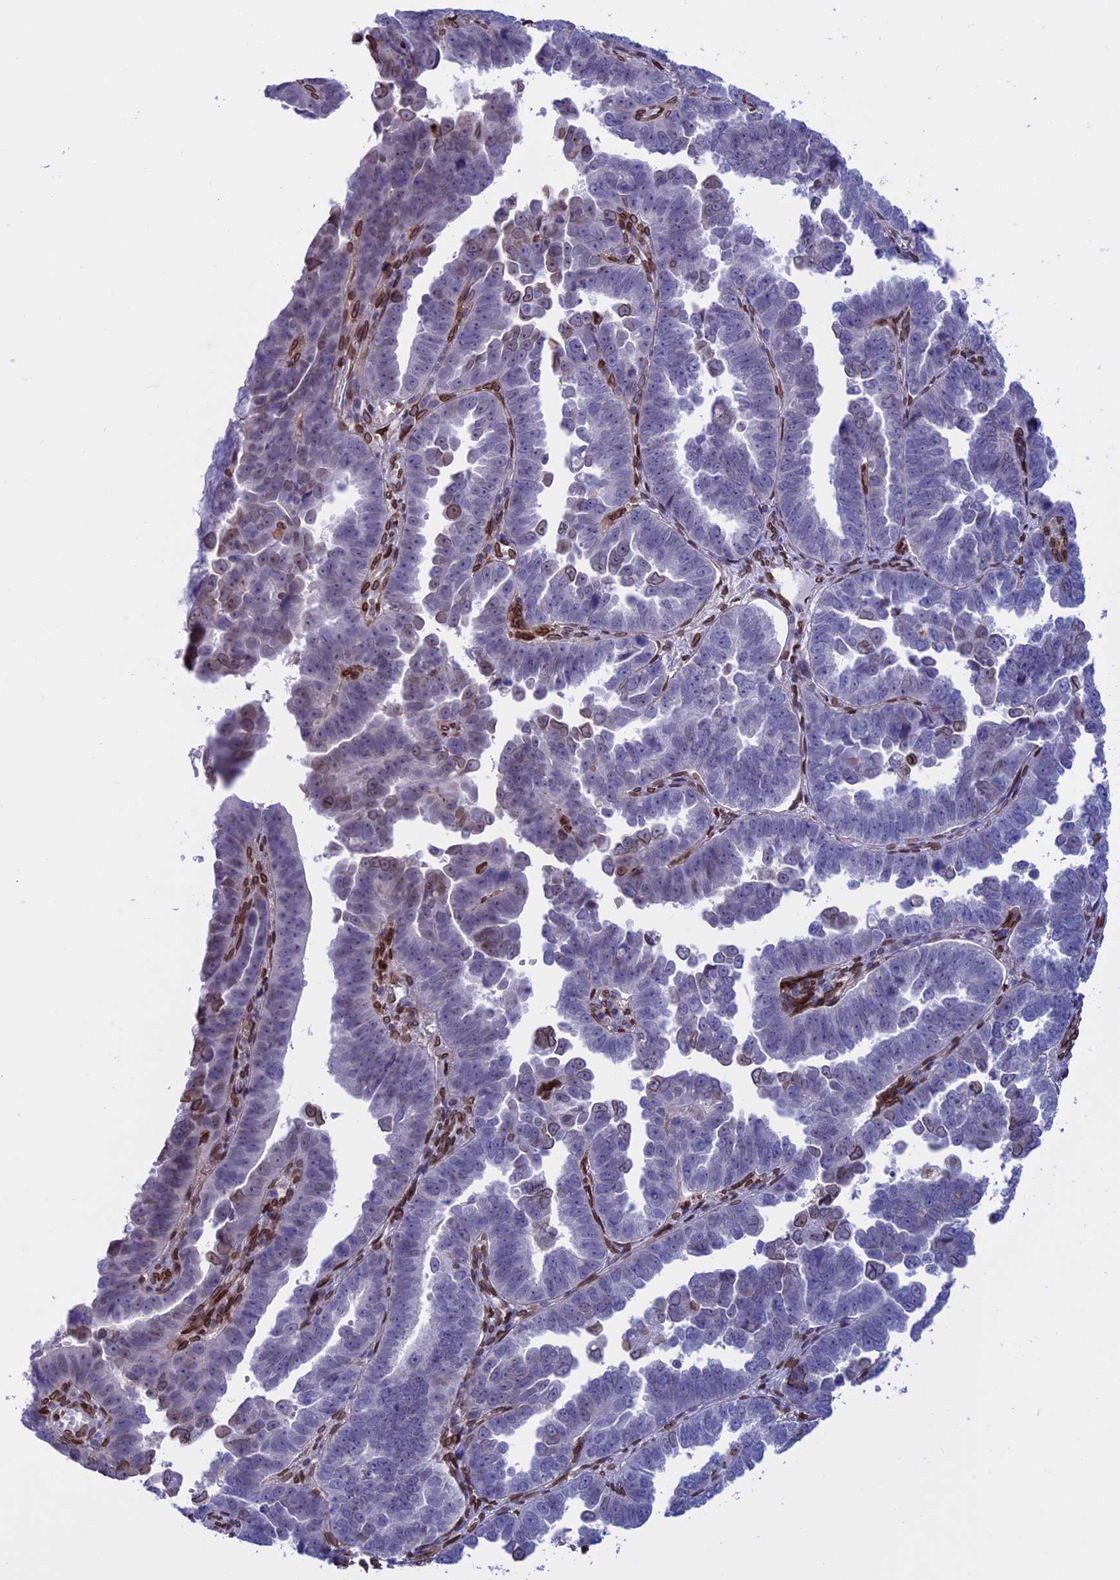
{"staining": {"intensity": "negative", "quantity": "none", "location": "none"}, "tissue": "endometrial cancer", "cell_type": "Tumor cells", "image_type": "cancer", "snomed": [{"axis": "morphology", "description": "Adenocarcinoma, NOS"}, {"axis": "topography", "description": "Endometrium"}], "caption": "This is an IHC micrograph of human adenocarcinoma (endometrial). There is no positivity in tumor cells.", "gene": "TMPRSS7", "patient": {"sex": "female", "age": 75}}